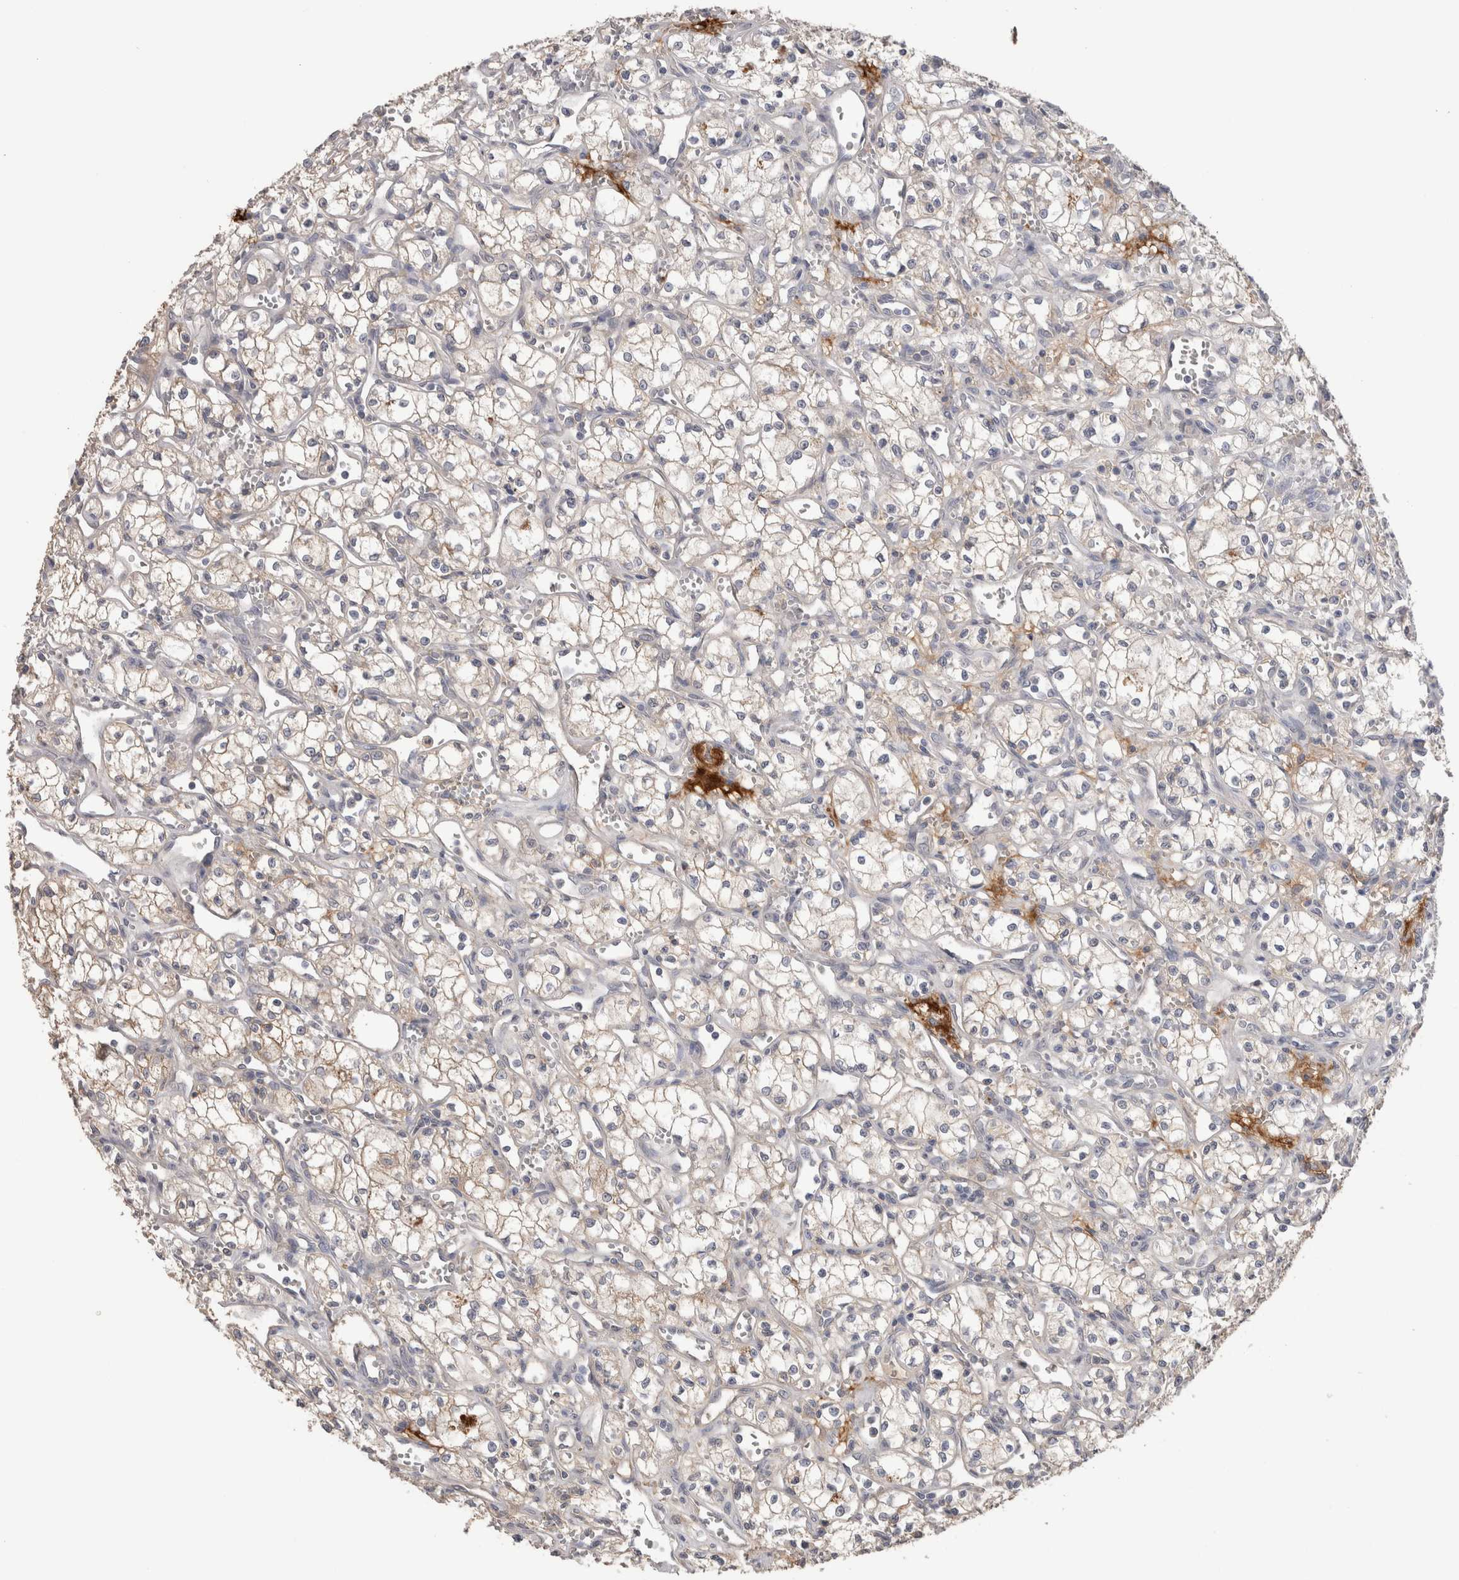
{"staining": {"intensity": "weak", "quantity": "<25%", "location": "cytoplasmic/membranous"}, "tissue": "renal cancer", "cell_type": "Tumor cells", "image_type": "cancer", "snomed": [{"axis": "morphology", "description": "Adenocarcinoma, NOS"}, {"axis": "topography", "description": "Kidney"}], "caption": "Tumor cells show no significant protein positivity in adenocarcinoma (renal).", "gene": "PPP3CC", "patient": {"sex": "male", "age": 59}}